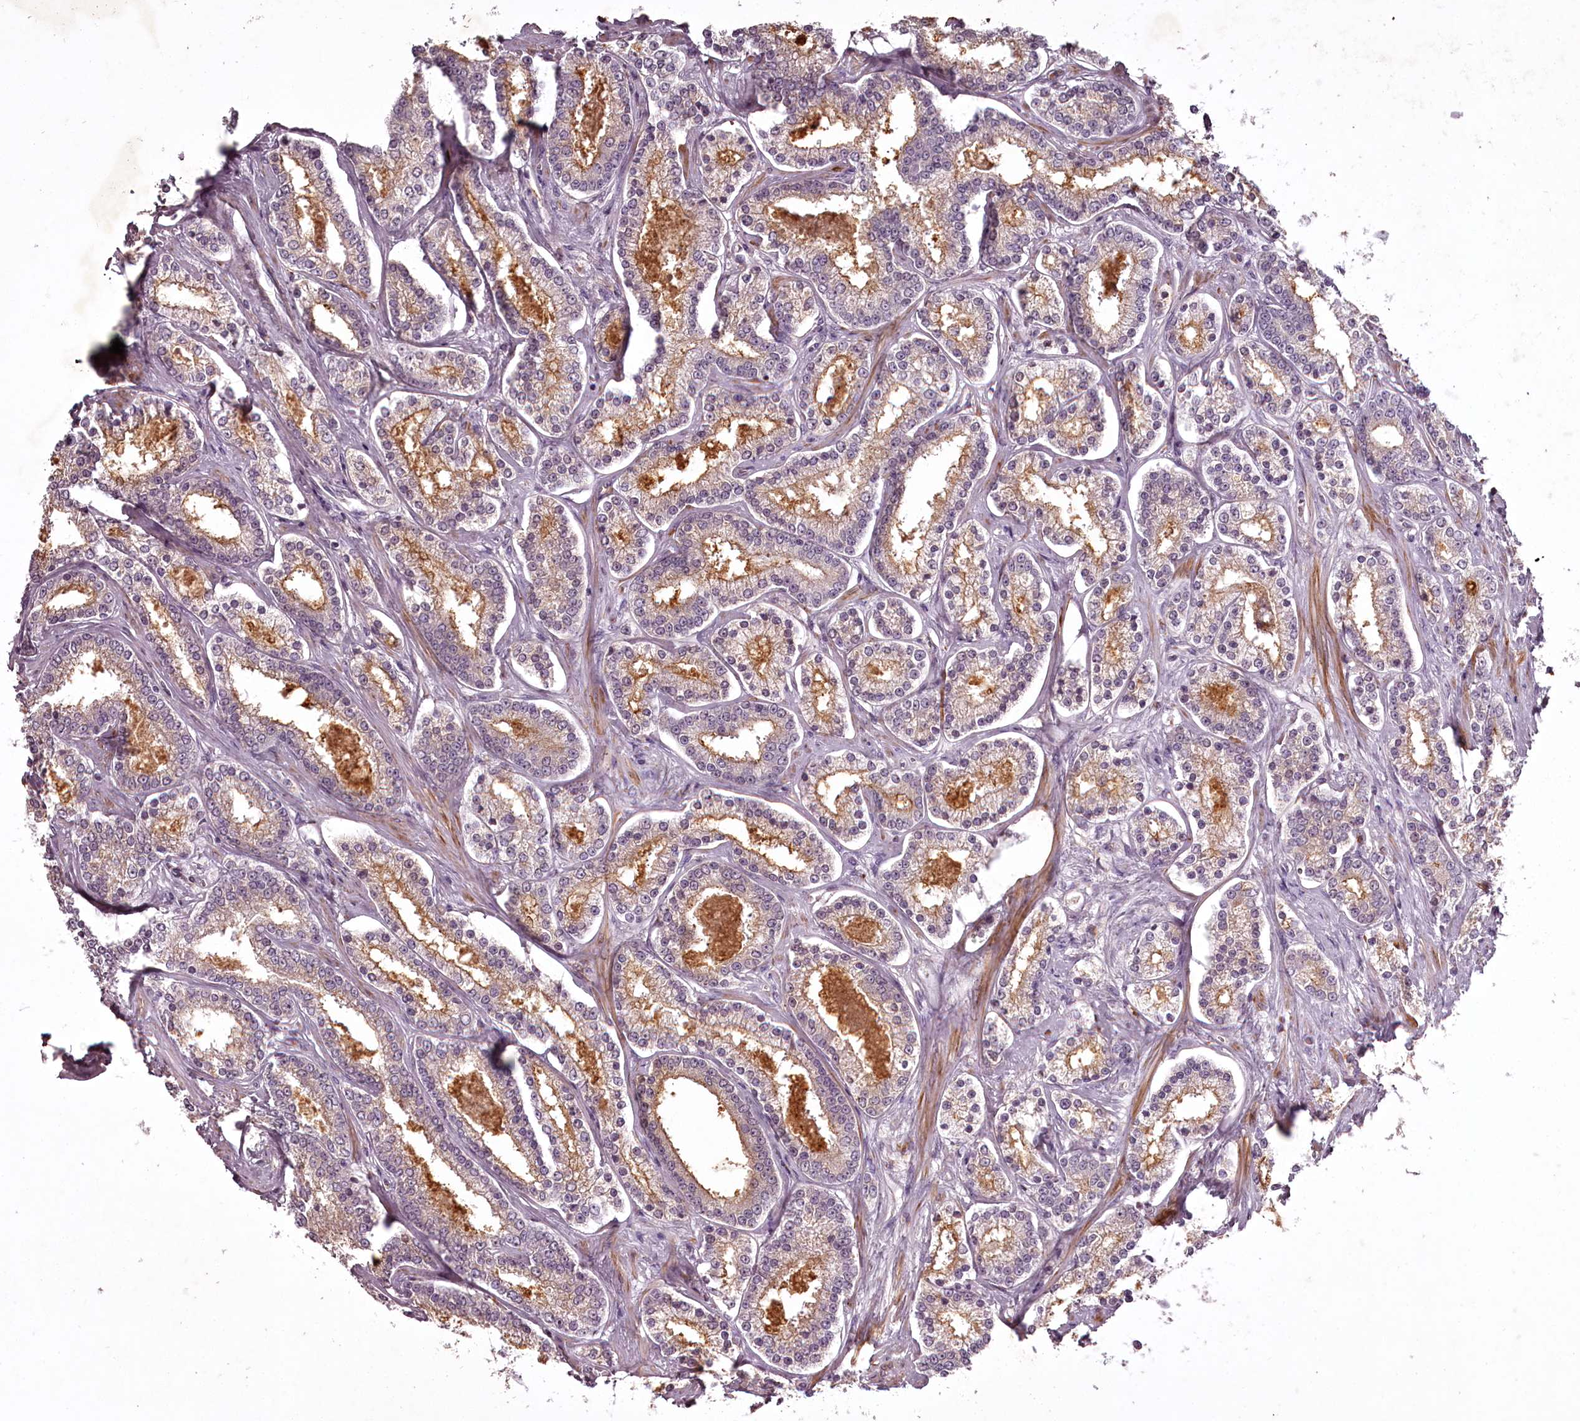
{"staining": {"intensity": "moderate", "quantity": "25%-75%", "location": "cytoplasmic/membranous"}, "tissue": "prostate cancer", "cell_type": "Tumor cells", "image_type": "cancer", "snomed": [{"axis": "morphology", "description": "Normal tissue, NOS"}, {"axis": "morphology", "description": "Adenocarcinoma, High grade"}, {"axis": "topography", "description": "Prostate"}], "caption": "Human prostate high-grade adenocarcinoma stained for a protein (brown) exhibits moderate cytoplasmic/membranous positive staining in about 25%-75% of tumor cells.", "gene": "RBMXL2", "patient": {"sex": "male", "age": 83}}